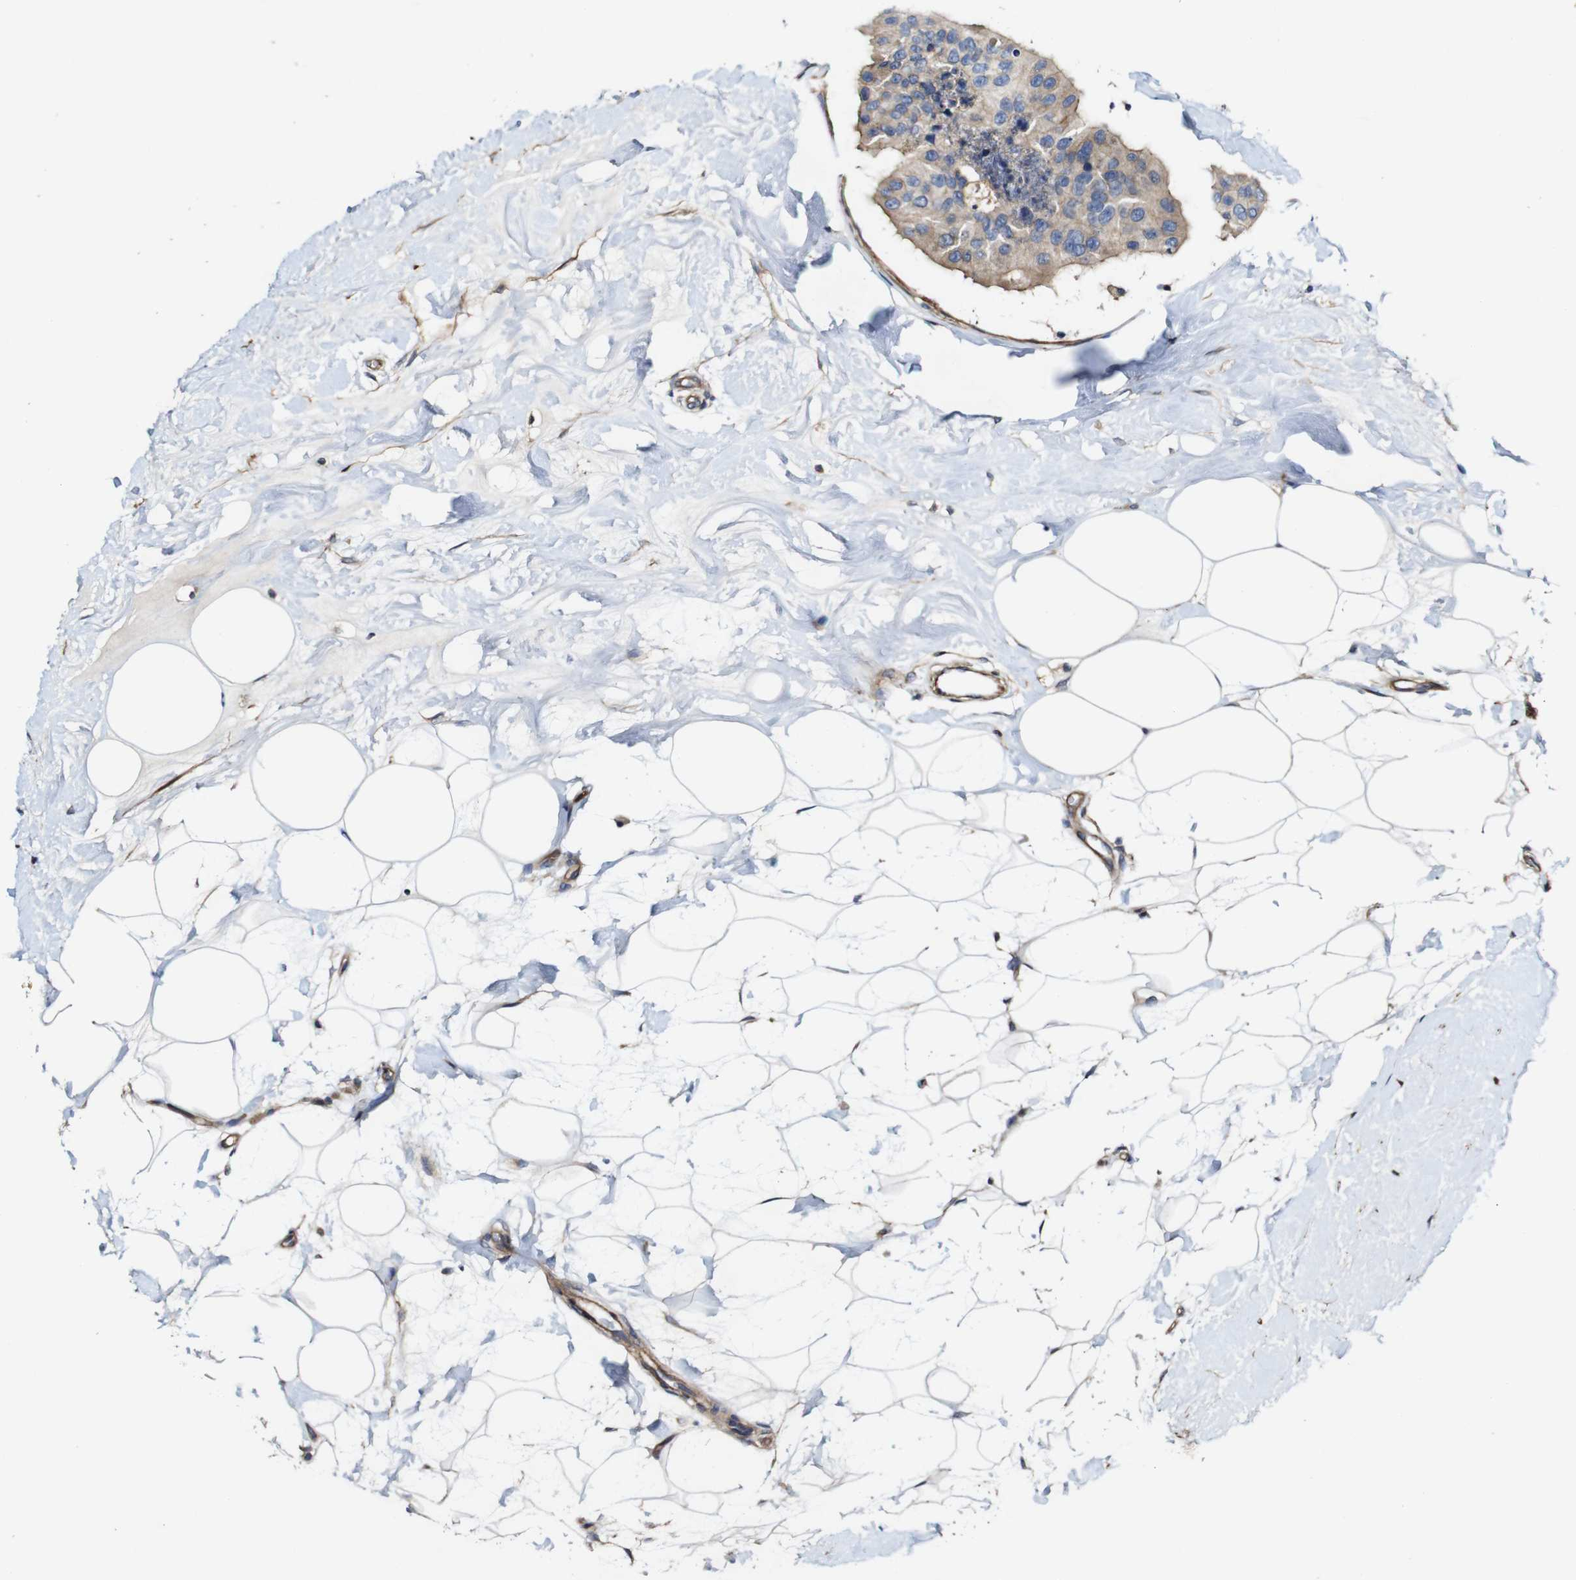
{"staining": {"intensity": "weak", "quantity": ">75%", "location": "cytoplasmic/membranous"}, "tissue": "breast cancer", "cell_type": "Tumor cells", "image_type": "cancer", "snomed": [{"axis": "morphology", "description": "Normal tissue, NOS"}, {"axis": "morphology", "description": "Duct carcinoma"}, {"axis": "topography", "description": "Breast"}], "caption": "Breast invasive ductal carcinoma stained for a protein (brown) demonstrates weak cytoplasmic/membranous positive positivity in about >75% of tumor cells.", "gene": "GSDME", "patient": {"sex": "female", "age": 39}}